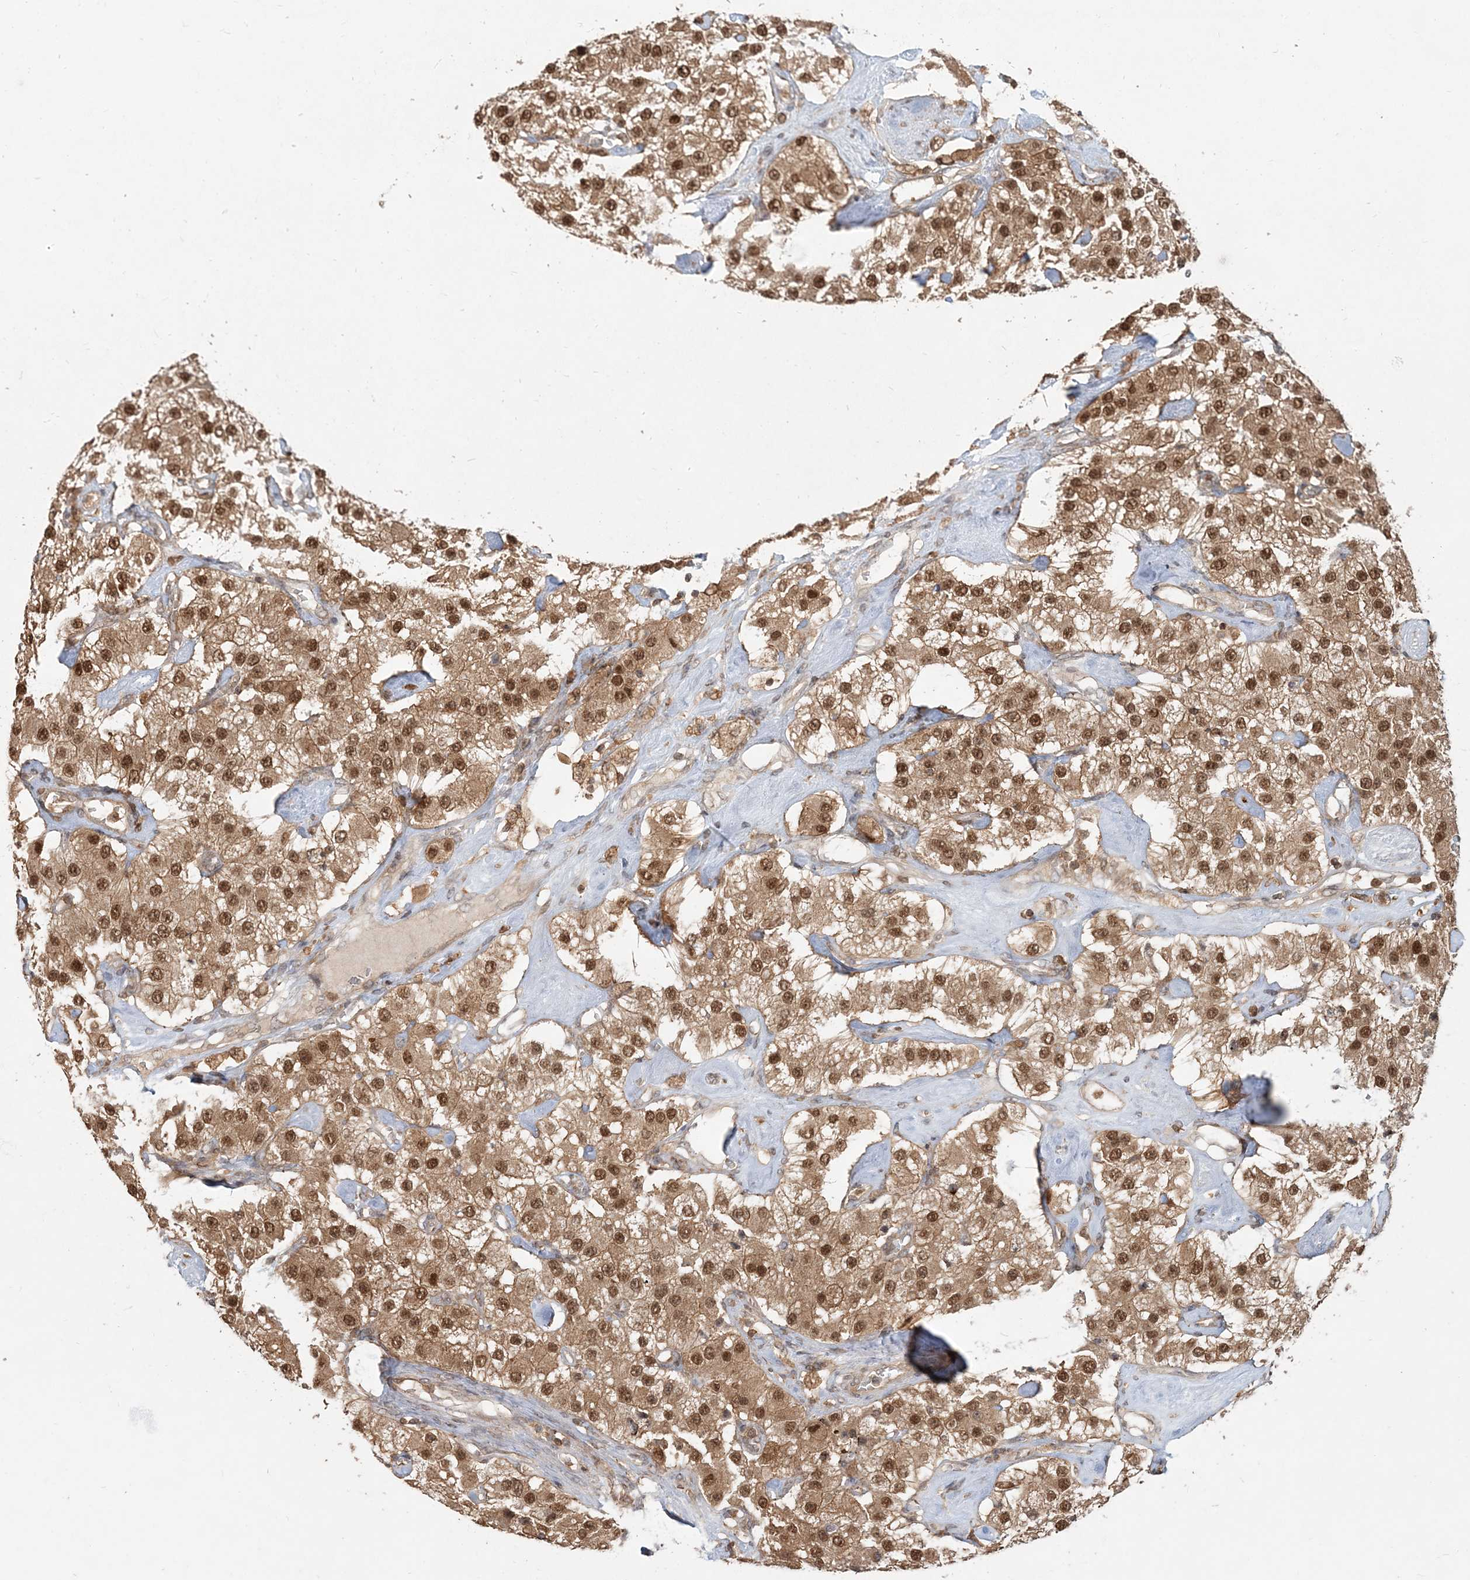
{"staining": {"intensity": "moderate", "quantity": ">75%", "location": "cytoplasmic/membranous,nuclear"}, "tissue": "carcinoid", "cell_type": "Tumor cells", "image_type": "cancer", "snomed": [{"axis": "morphology", "description": "Carcinoid, malignant, NOS"}, {"axis": "topography", "description": "Pancreas"}], "caption": "This is a photomicrograph of IHC staining of malignant carcinoid, which shows moderate positivity in the cytoplasmic/membranous and nuclear of tumor cells.", "gene": "CAB39", "patient": {"sex": "male", "age": 41}}